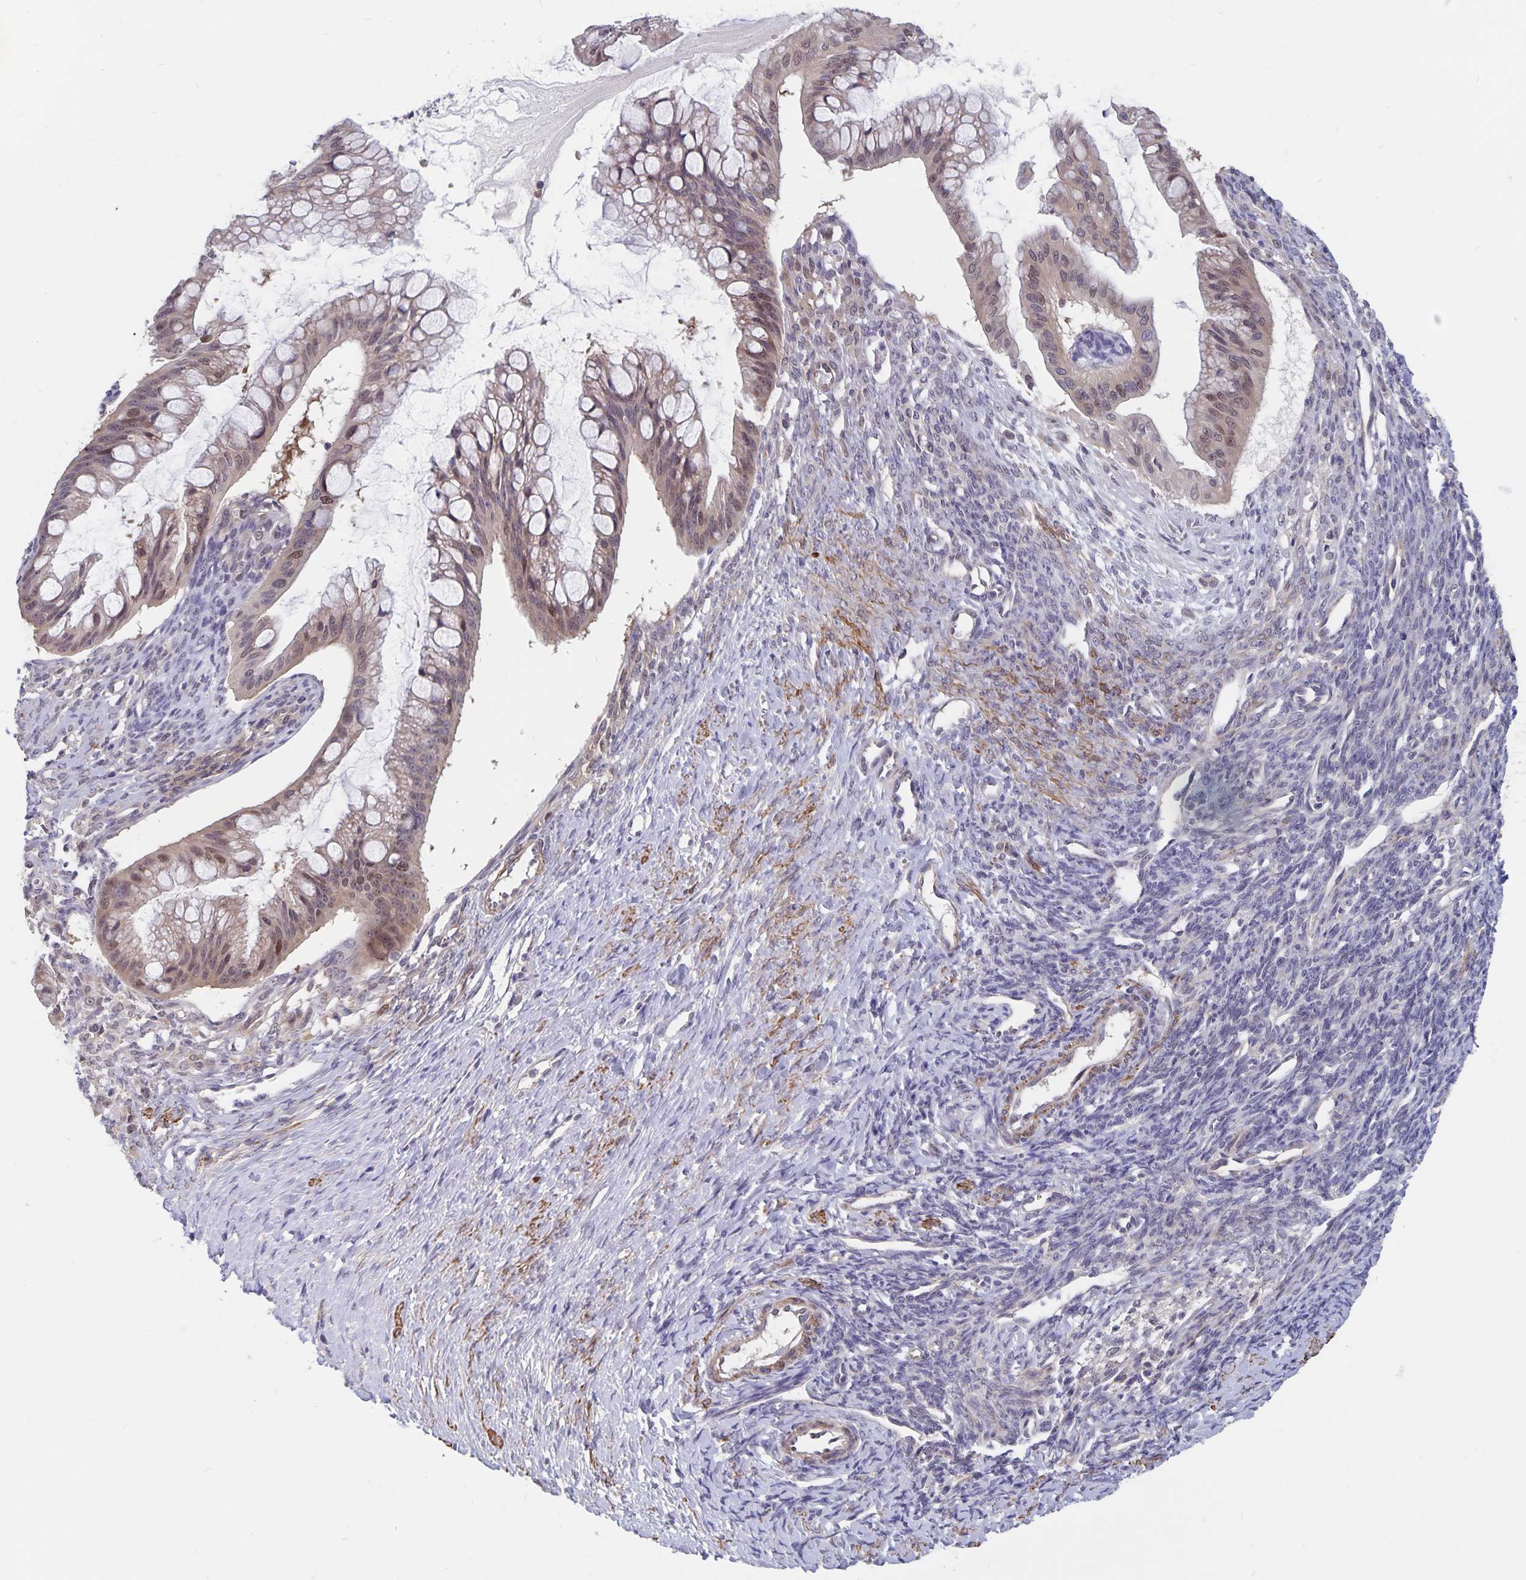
{"staining": {"intensity": "weak", "quantity": "25%-75%", "location": "cytoplasmic/membranous,nuclear"}, "tissue": "ovarian cancer", "cell_type": "Tumor cells", "image_type": "cancer", "snomed": [{"axis": "morphology", "description": "Cystadenocarcinoma, mucinous, NOS"}, {"axis": "topography", "description": "Ovary"}], "caption": "Protein expression analysis of human mucinous cystadenocarcinoma (ovarian) reveals weak cytoplasmic/membranous and nuclear expression in approximately 25%-75% of tumor cells. The staining was performed using DAB to visualize the protein expression in brown, while the nuclei were stained in blue with hematoxylin (Magnification: 20x).", "gene": "BAG6", "patient": {"sex": "female", "age": 73}}